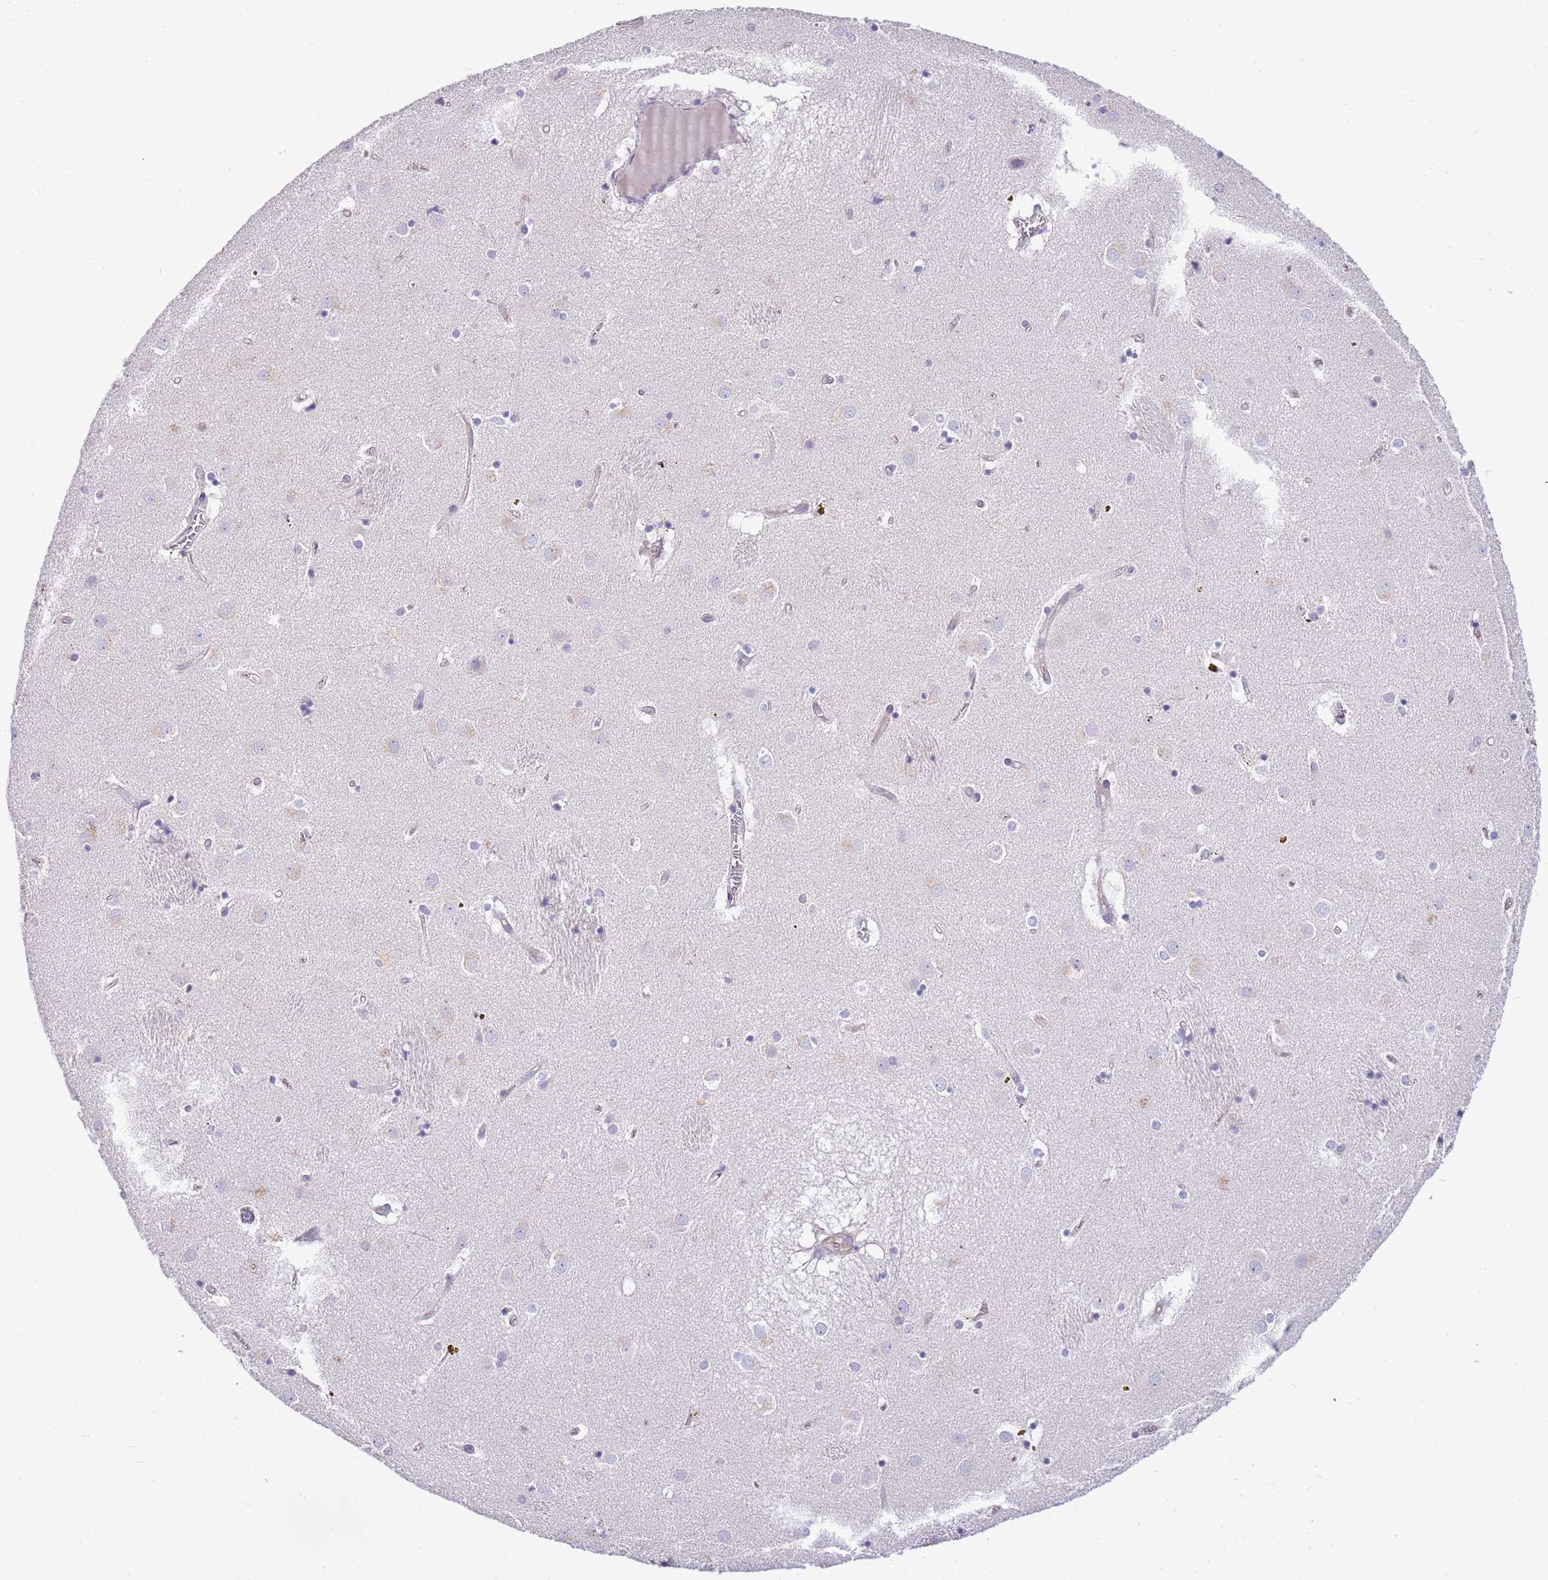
{"staining": {"intensity": "negative", "quantity": "none", "location": "none"}, "tissue": "caudate", "cell_type": "Glial cells", "image_type": "normal", "snomed": [{"axis": "morphology", "description": "Normal tissue, NOS"}, {"axis": "topography", "description": "Lateral ventricle wall"}], "caption": "An immunohistochemistry (IHC) micrograph of normal caudate is shown. There is no staining in glial cells of caudate. The staining was performed using DAB to visualize the protein expression in brown, while the nuclei were stained in blue with hematoxylin (Magnification: 20x).", "gene": "CTRC", "patient": {"sex": "male", "age": 70}}